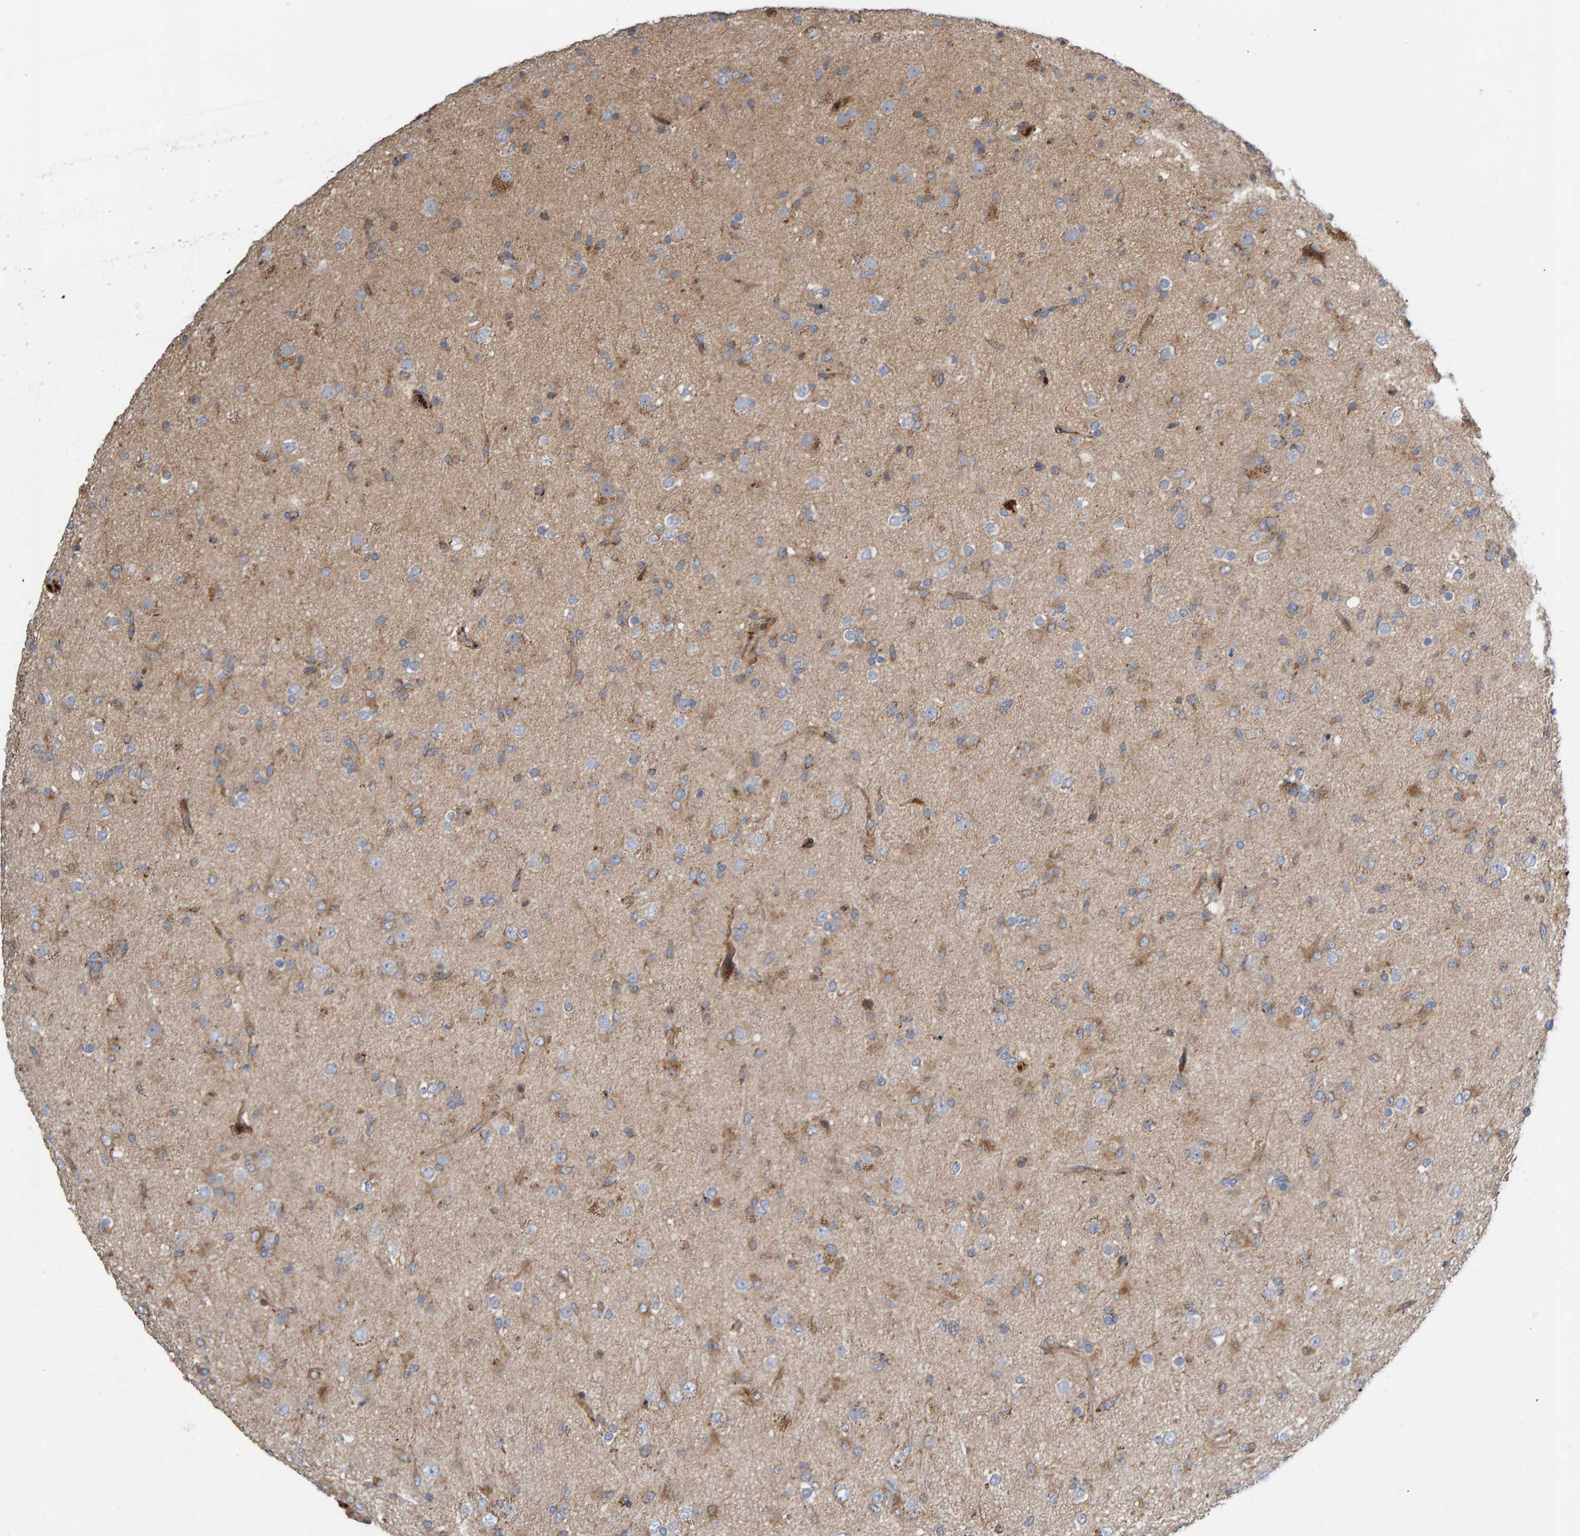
{"staining": {"intensity": "weak", "quantity": ">75%", "location": "cytoplasmic/membranous"}, "tissue": "glioma", "cell_type": "Tumor cells", "image_type": "cancer", "snomed": [{"axis": "morphology", "description": "Glioma, malignant, Low grade"}, {"axis": "topography", "description": "Brain"}], "caption": "Immunohistochemical staining of human glioma displays low levels of weak cytoplasmic/membranous protein staining in approximately >75% of tumor cells.", "gene": "KIAA0753", "patient": {"sex": "male", "age": 65}}